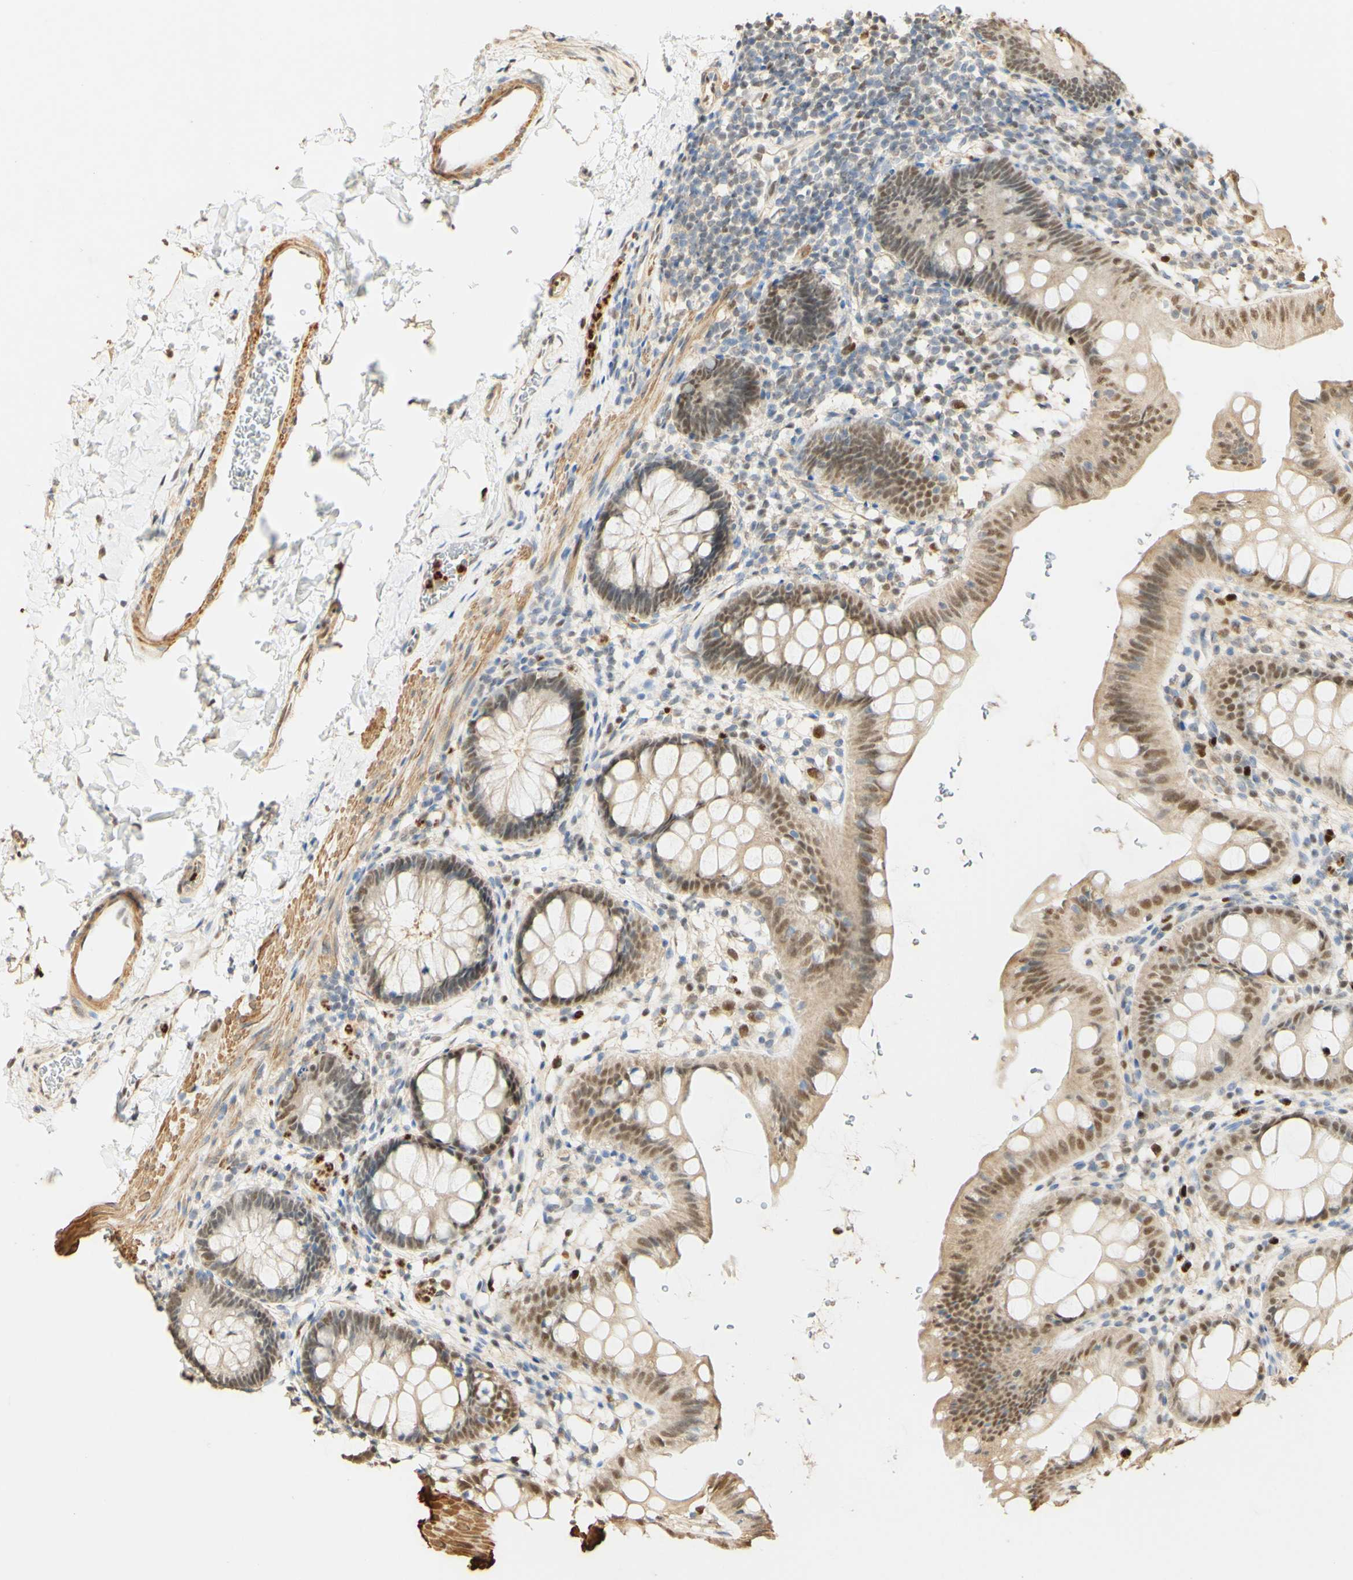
{"staining": {"intensity": "moderate", "quantity": ">75%", "location": "cytoplasmic/membranous,nuclear"}, "tissue": "rectum", "cell_type": "Glandular cells", "image_type": "normal", "snomed": [{"axis": "morphology", "description": "Normal tissue, NOS"}, {"axis": "topography", "description": "Rectum"}], "caption": "Approximately >75% of glandular cells in normal rectum show moderate cytoplasmic/membranous,nuclear protein positivity as visualized by brown immunohistochemical staining.", "gene": "MAP3K4", "patient": {"sex": "female", "age": 24}}